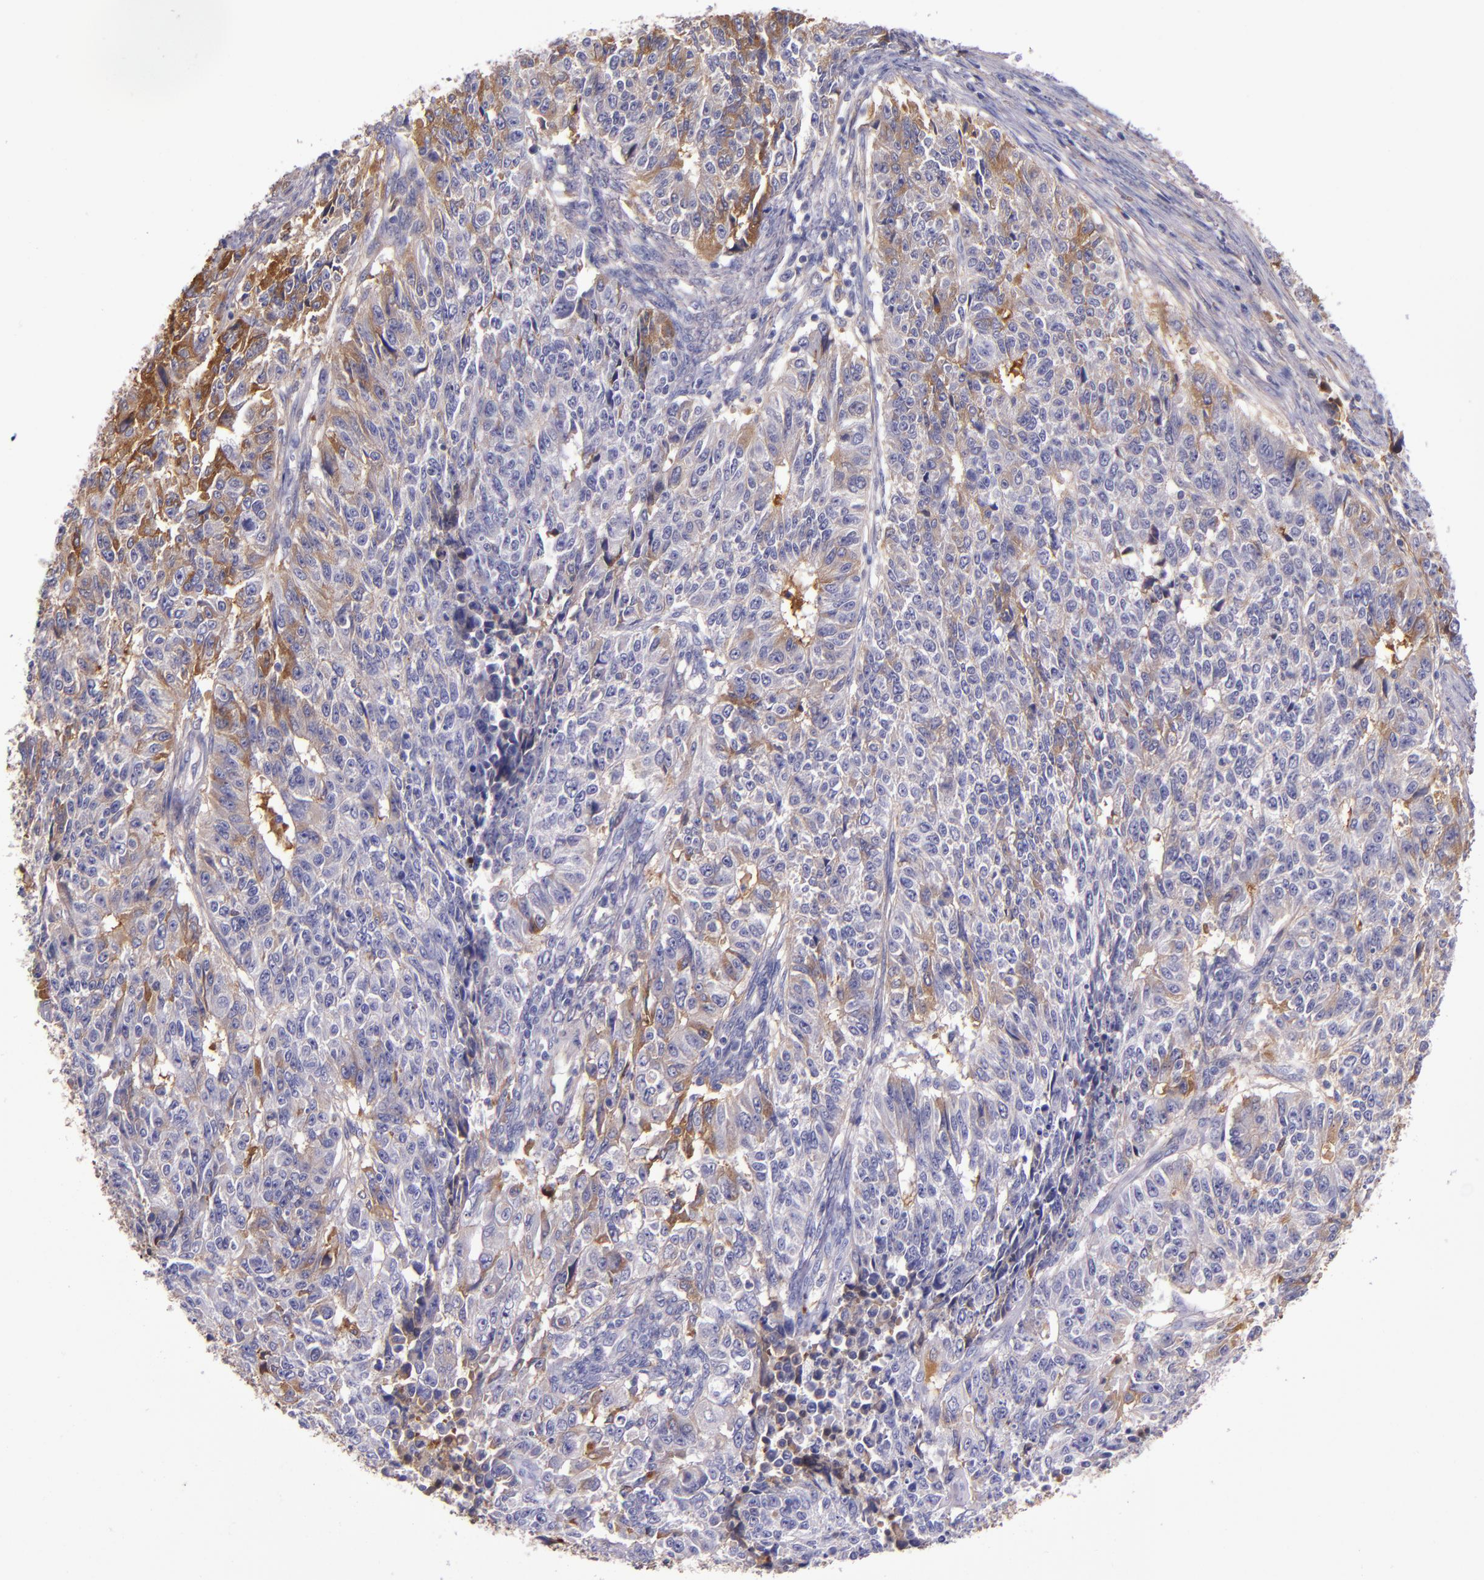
{"staining": {"intensity": "moderate", "quantity": "25%-75%", "location": "cytoplasmic/membranous"}, "tissue": "endometrial cancer", "cell_type": "Tumor cells", "image_type": "cancer", "snomed": [{"axis": "morphology", "description": "Adenocarcinoma, NOS"}, {"axis": "topography", "description": "Endometrium"}], "caption": "A brown stain highlights moderate cytoplasmic/membranous positivity of a protein in human endometrial cancer tumor cells.", "gene": "CLEC3B", "patient": {"sex": "female", "age": 42}}